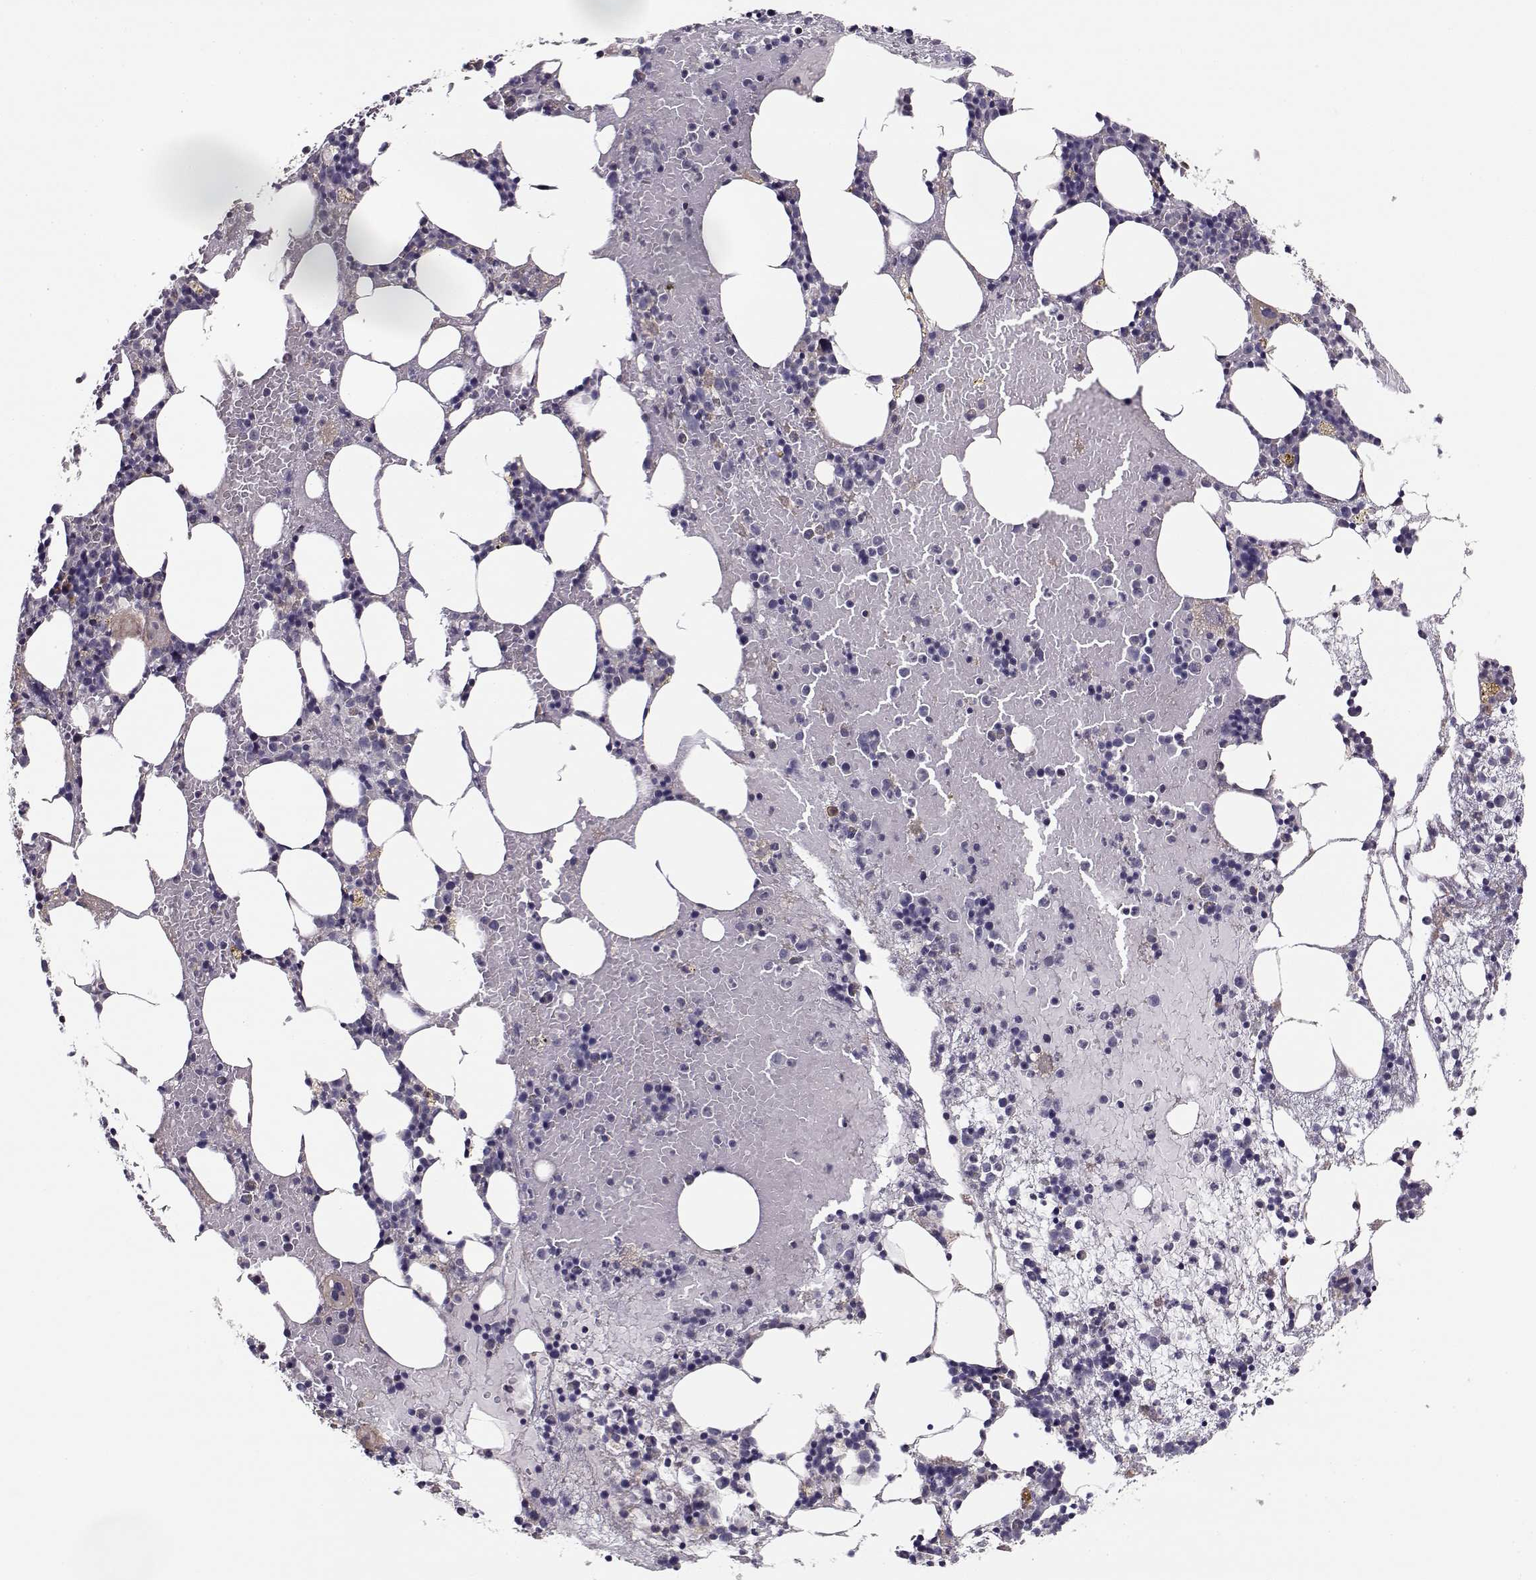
{"staining": {"intensity": "negative", "quantity": "none", "location": "none"}, "tissue": "bone marrow", "cell_type": "Hematopoietic cells", "image_type": "normal", "snomed": [{"axis": "morphology", "description": "Normal tissue, NOS"}, {"axis": "topography", "description": "Bone marrow"}], "caption": "Bone marrow stained for a protein using immunohistochemistry (IHC) reveals no staining hematopoietic cells.", "gene": "ENTPD8", "patient": {"sex": "male", "age": 54}}